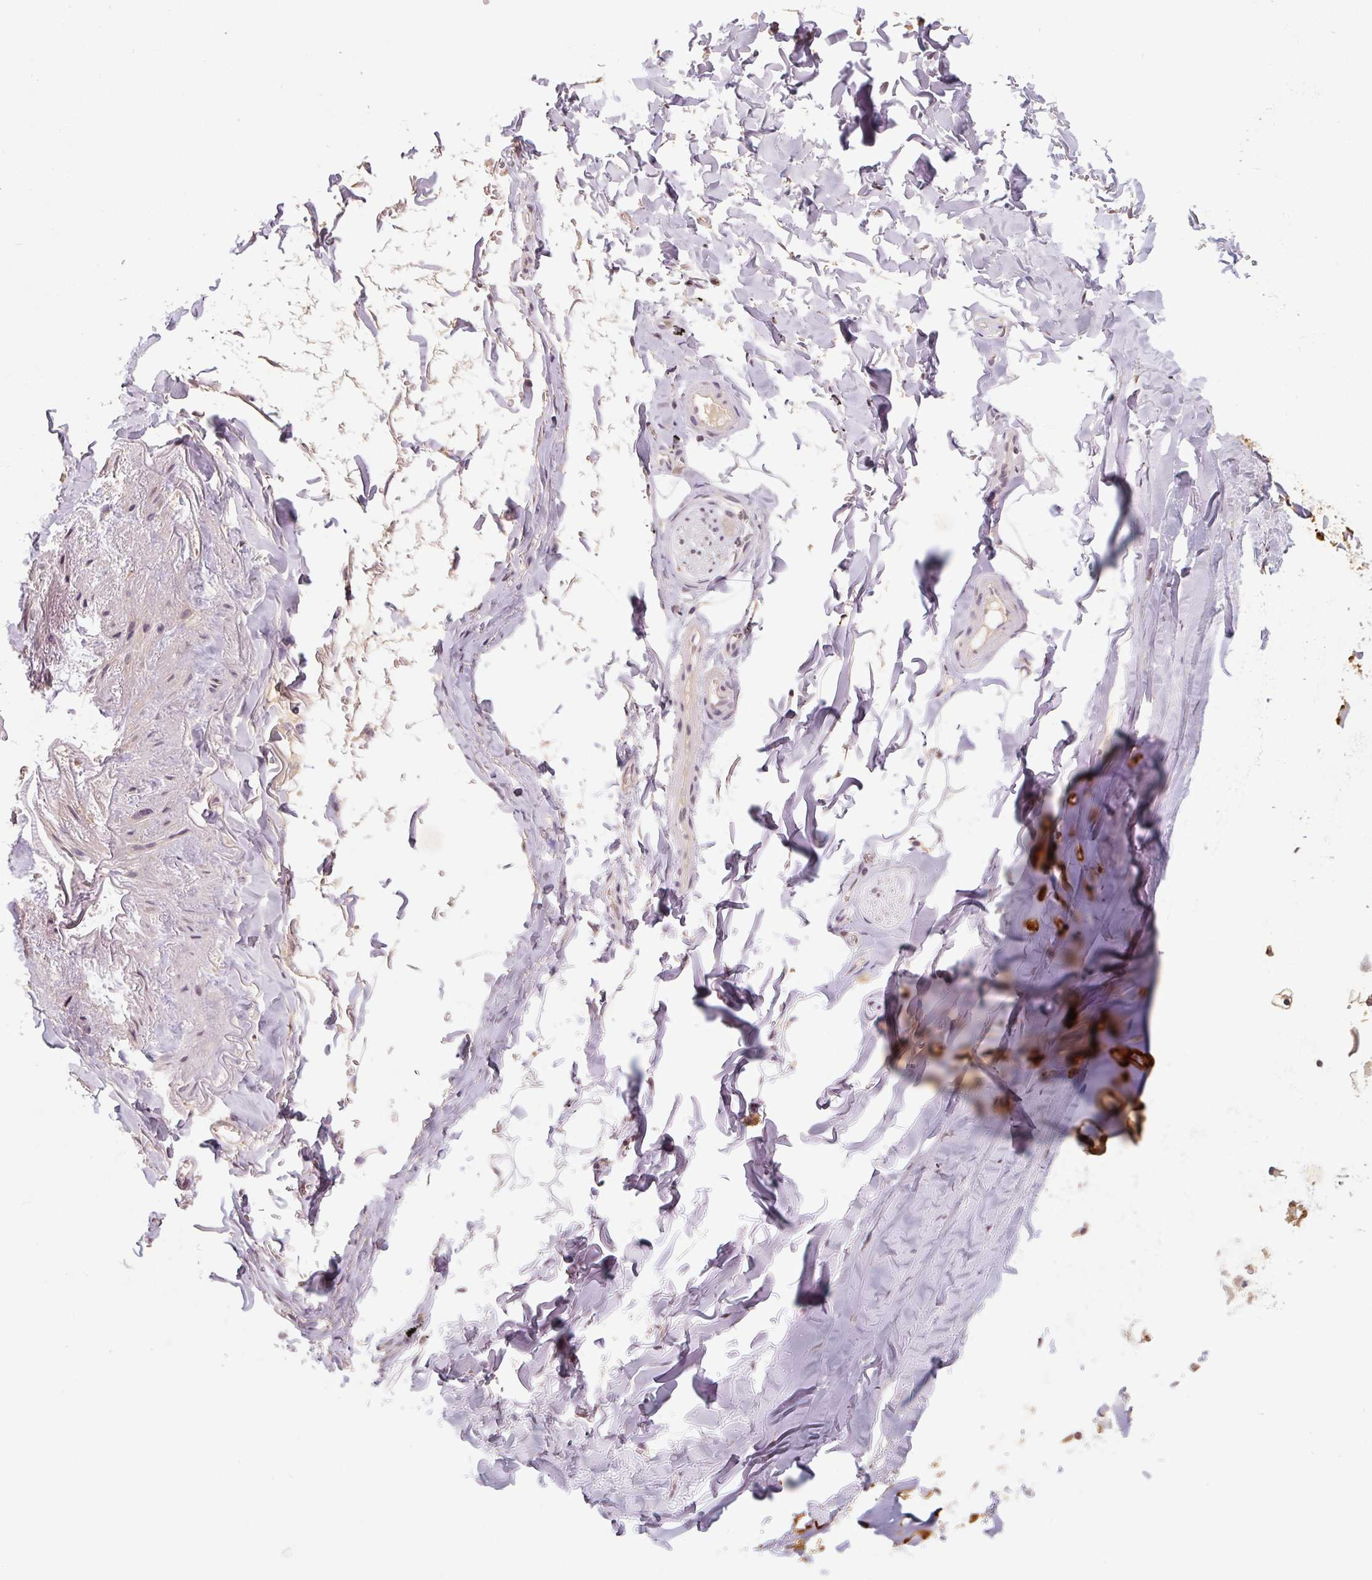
{"staining": {"intensity": "strong", "quantity": "25%-75%", "location": "cytoplasmic/membranous"}, "tissue": "soft tissue", "cell_type": "Chondrocytes", "image_type": "normal", "snomed": [{"axis": "morphology", "description": "Normal tissue, NOS"}, {"axis": "topography", "description": "Cartilage tissue"}, {"axis": "topography", "description": "Bronchus"}, {"axis": "topography", "description": "Peripheral nerve tissue"}], "caption": "Immunohistochemical staining of normal soft tissue reveals high levels of strong cytoplasmic/membranous staining in about 25%-75% of chondrocytes. (Stains: DAB in brown, nuclei in blue, Microscopy: brightfield microscopy at high magnification).", "gene": "CFAP65", "patient": {"sex": "female", "age": 59}}